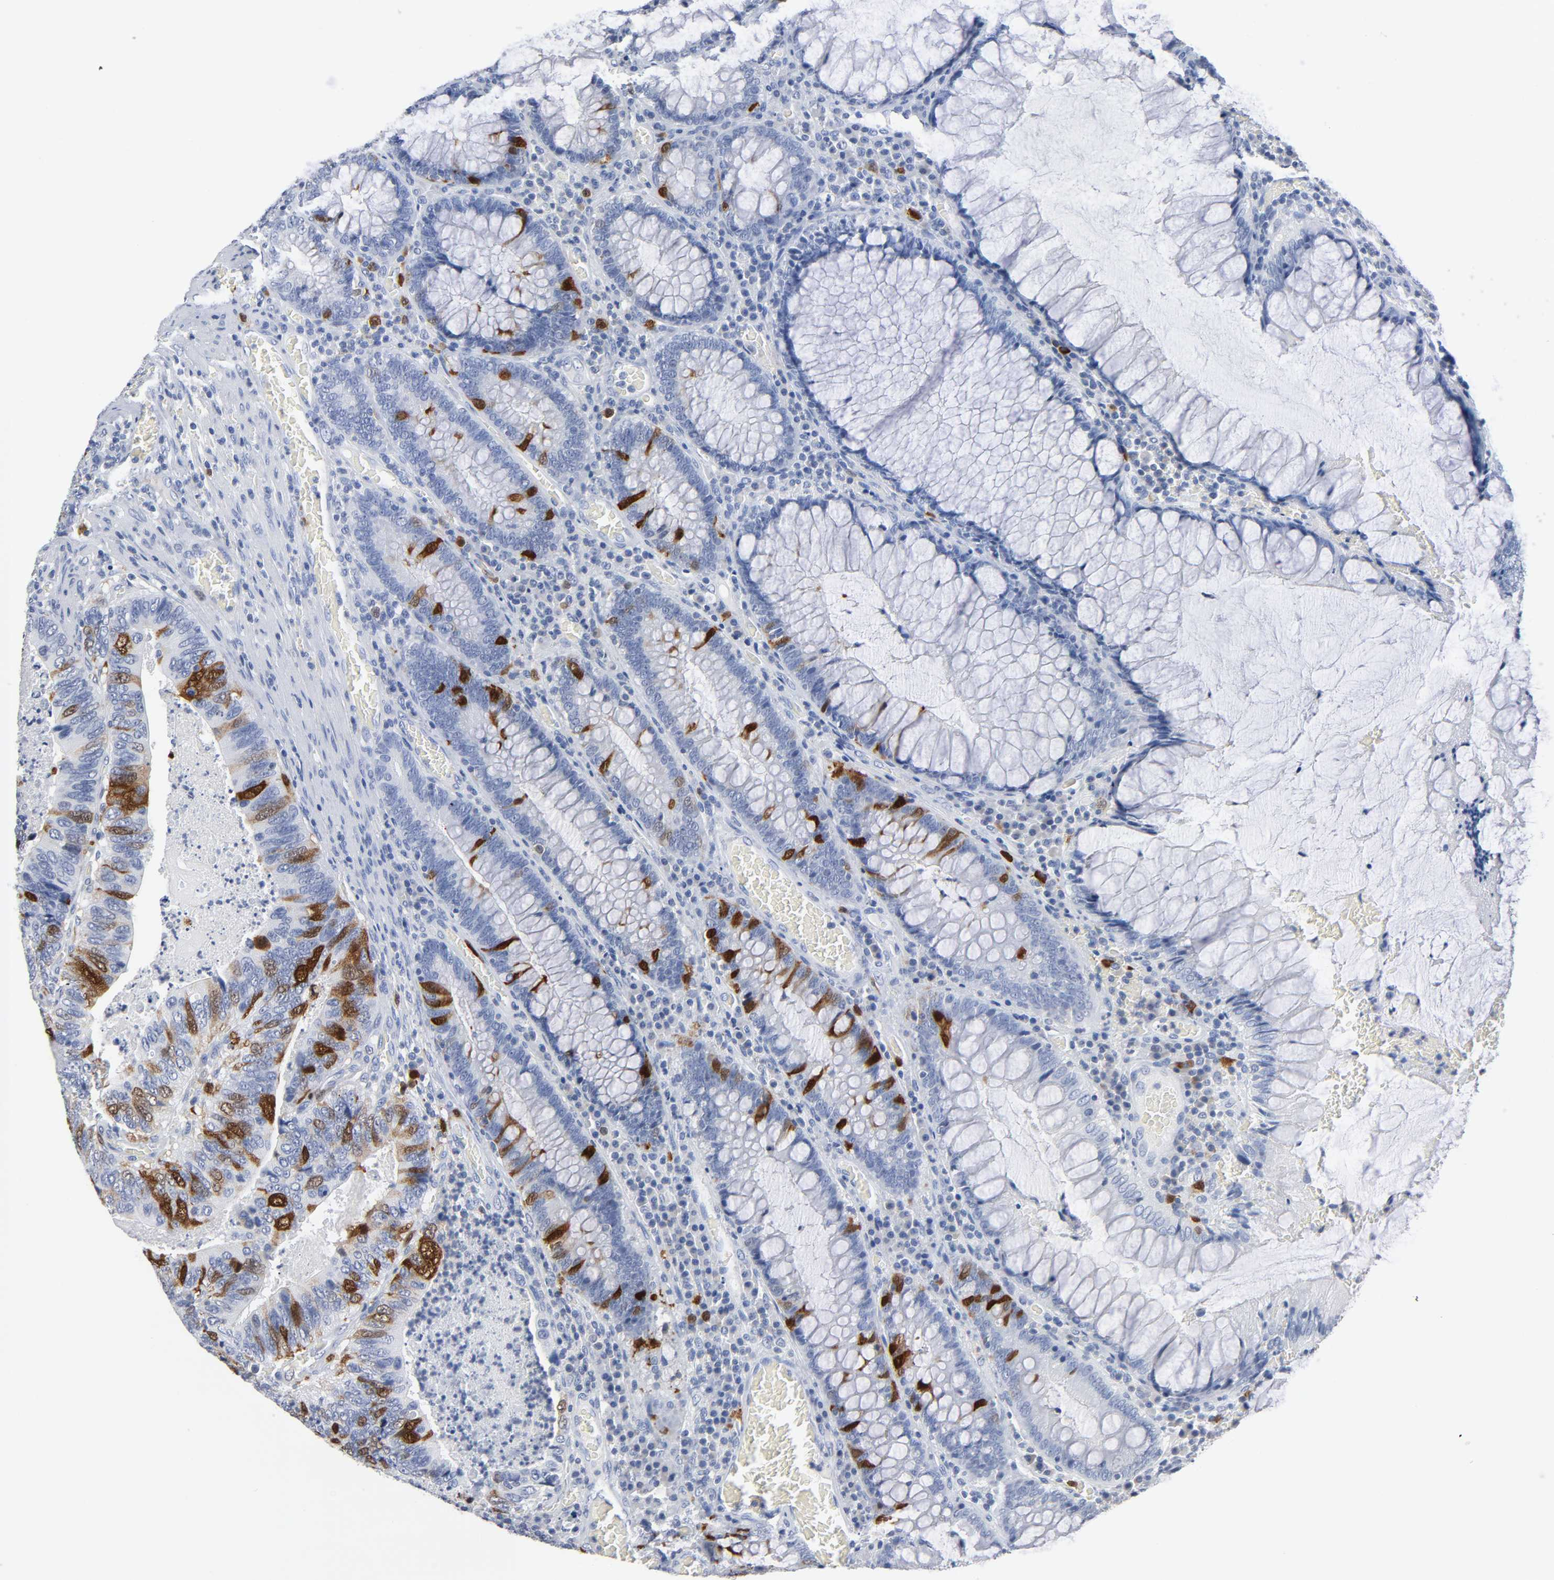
{"staining": {"intensity": "moderate", "quantity": "25%-75%", "location": "cytoplasmic/membranous,nuclear"}, "tissue": "colorectal cancer", "cell_type": "Tumor cells", "image_type": "cancer", "snomed": [{"axis": "morphology", "description": "Adenocarcinoma, NOS"}, {"axis": "topography", "description": "Colon"}], "caption": "Immunohistochemistry (DAB) staining of adenocarcinoma (colorectal) exhibits moderate cytoplasmic/membranous and nuclear protein positivity in about 25%-75% of tumor cells. (brown staining indicates protein expression, while blue staining denotes nuclei).", "gene": "CDC20", "patient": {"sex": "male", "age": 72}}